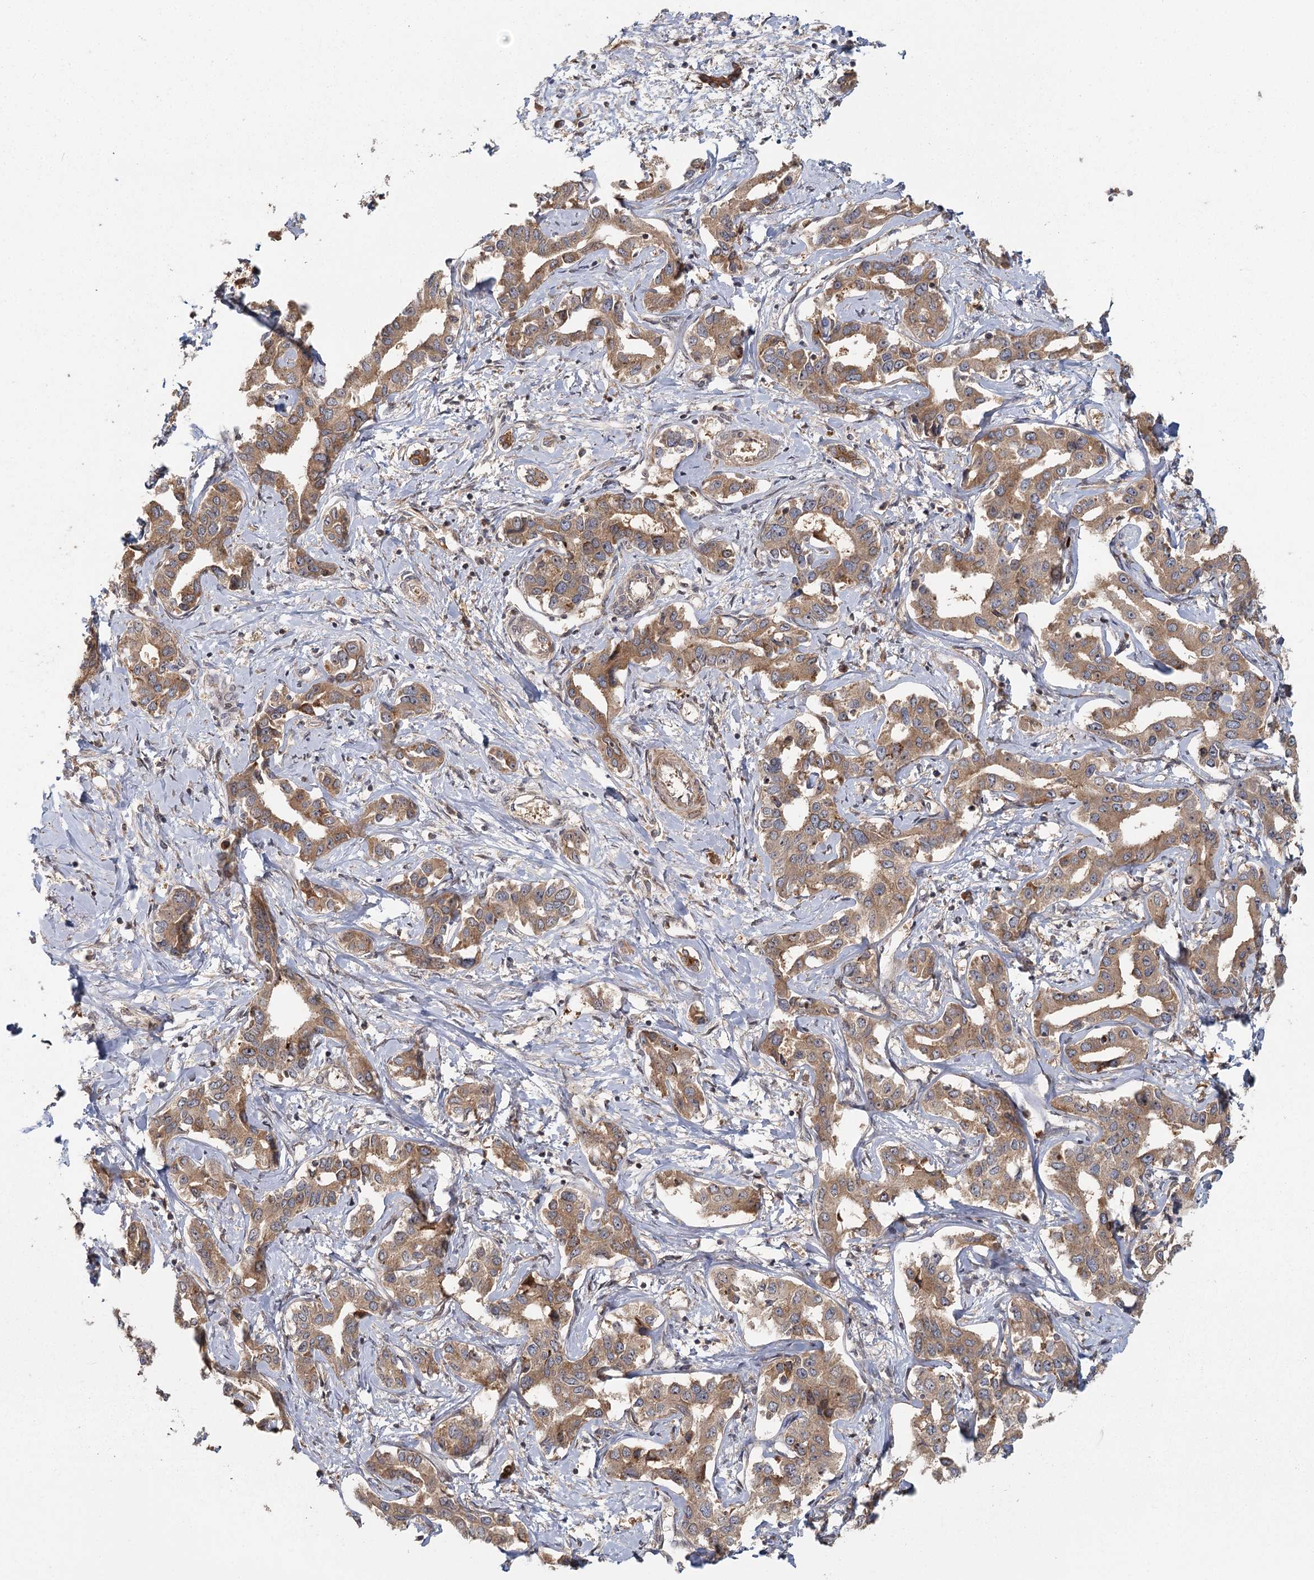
{"staining": {"intensity": "moderate", "quantity": ">75%", "location": "cytoplasmic/membranous"}, "tissue": "liver cancer", "cell_type": "Tumor cells", "image_type": "cancer", "snomed": [{"axis": "morphology", "description": "Cholangiocarcinoma"}, {"axis": "topography", "description": "Liver"}], "caption": "Cholangiocarcinoma (liver) stained with a brown dye shows moderate cytoplasmic/membranous positive positivity in approximately >75% of tumor cells.", "gene": "RAPGEF6", "patient": {"sex": "male", "age": 59}}